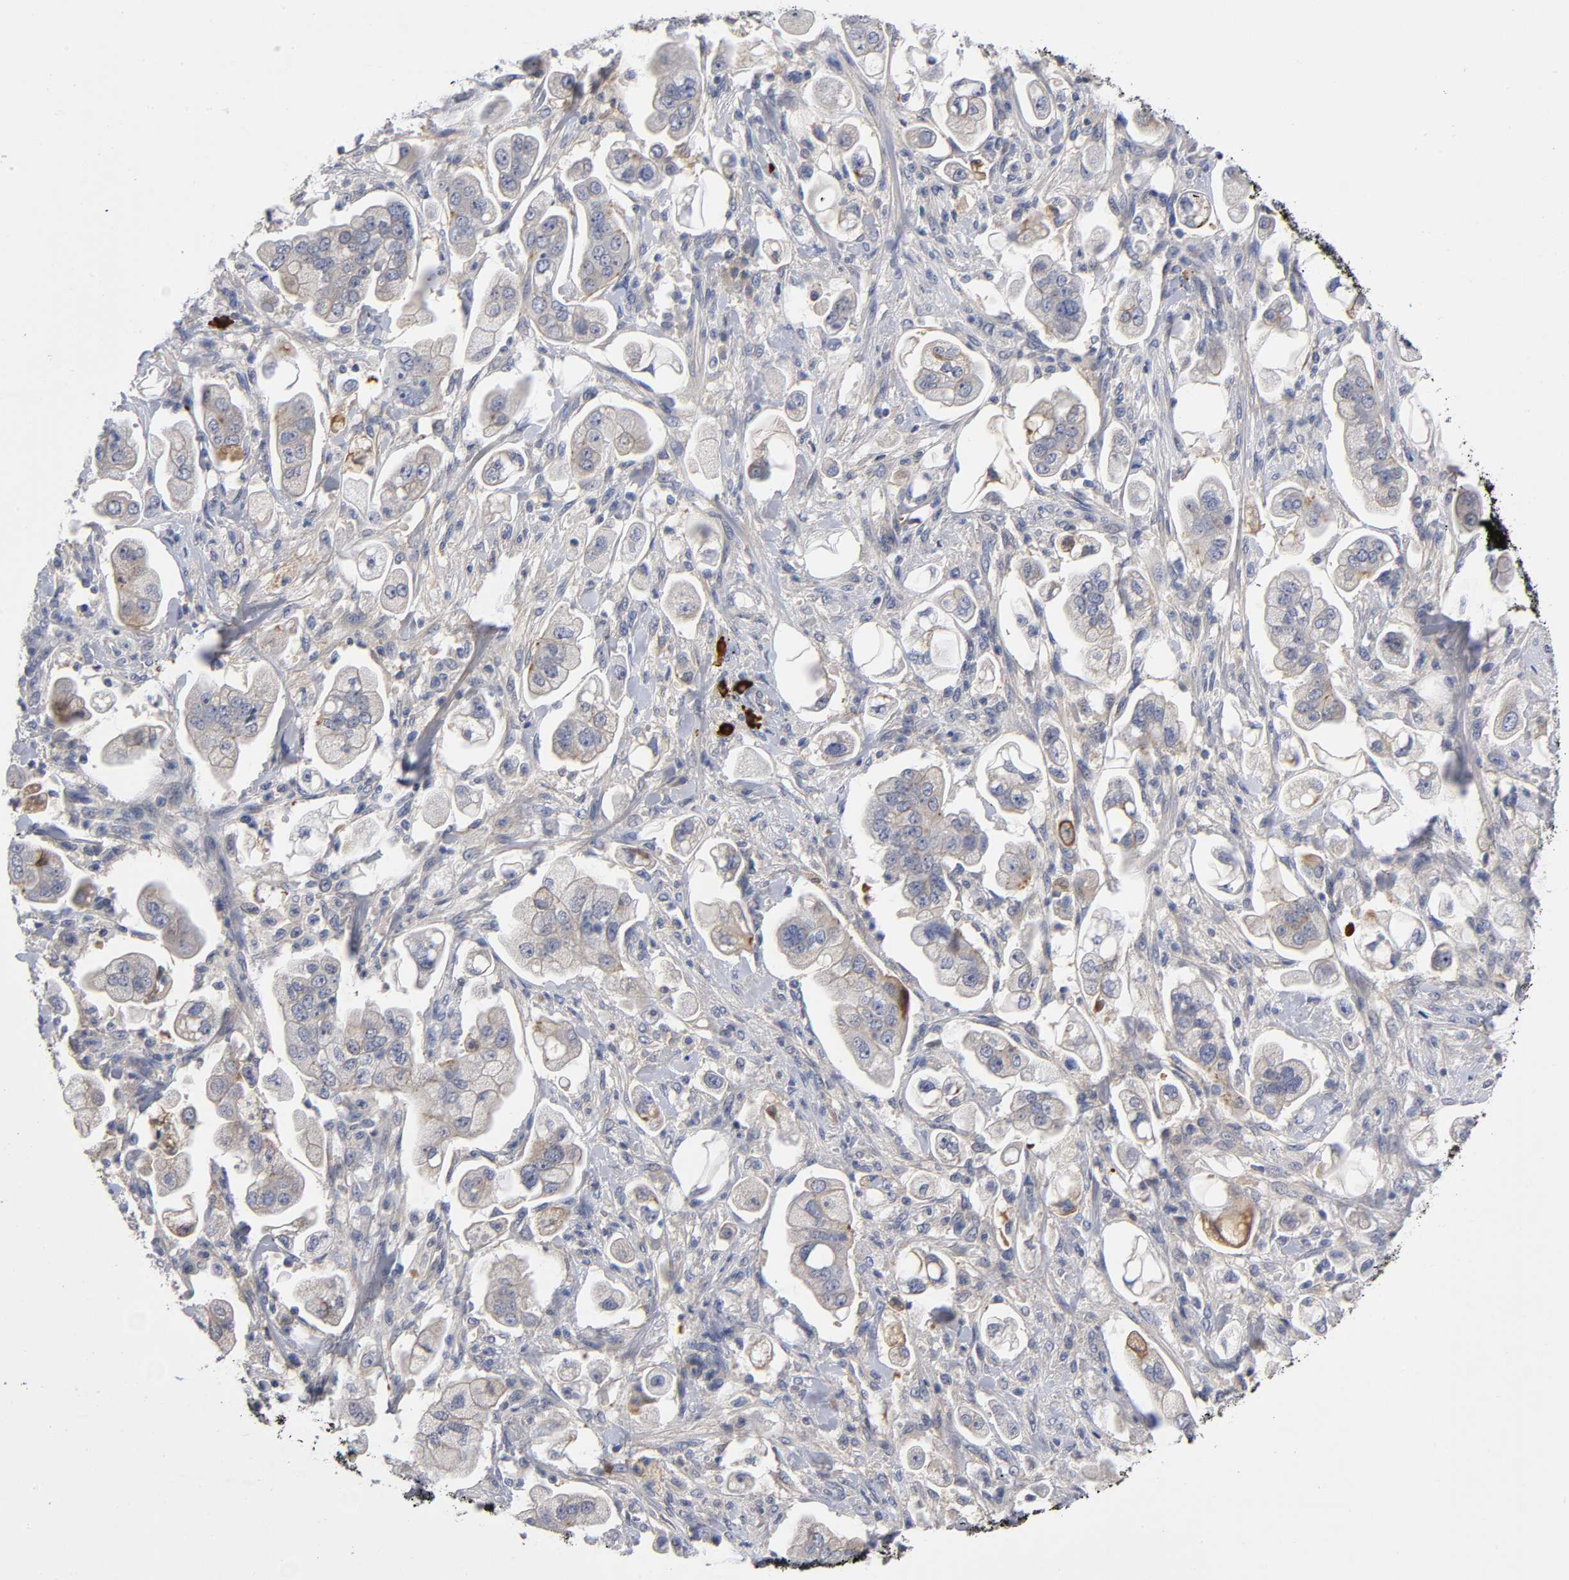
{"staining": {"intensity": "weak", "quantity": ">75%", "location": "cytoplasmic/membranous"}, "tissue": "stomach cancer", "cell_type": "Tumor cells", "image_type": "cancer", "snomed": [{"axis": "morphology", "description": "Adenocarcinoma, NOS"}, {"axis": "topography", "description": "Stomach"}], "caption": "DAB (3,3'-diaminobenzidine) immunohistochemical staining of human stomach adenocarcinoma displays weak cytoplasmic/membranous protein positivity in about >75% of tumor cells.", "gene": "NOVA1", "patient": {"sex": "male", "age": 62}}